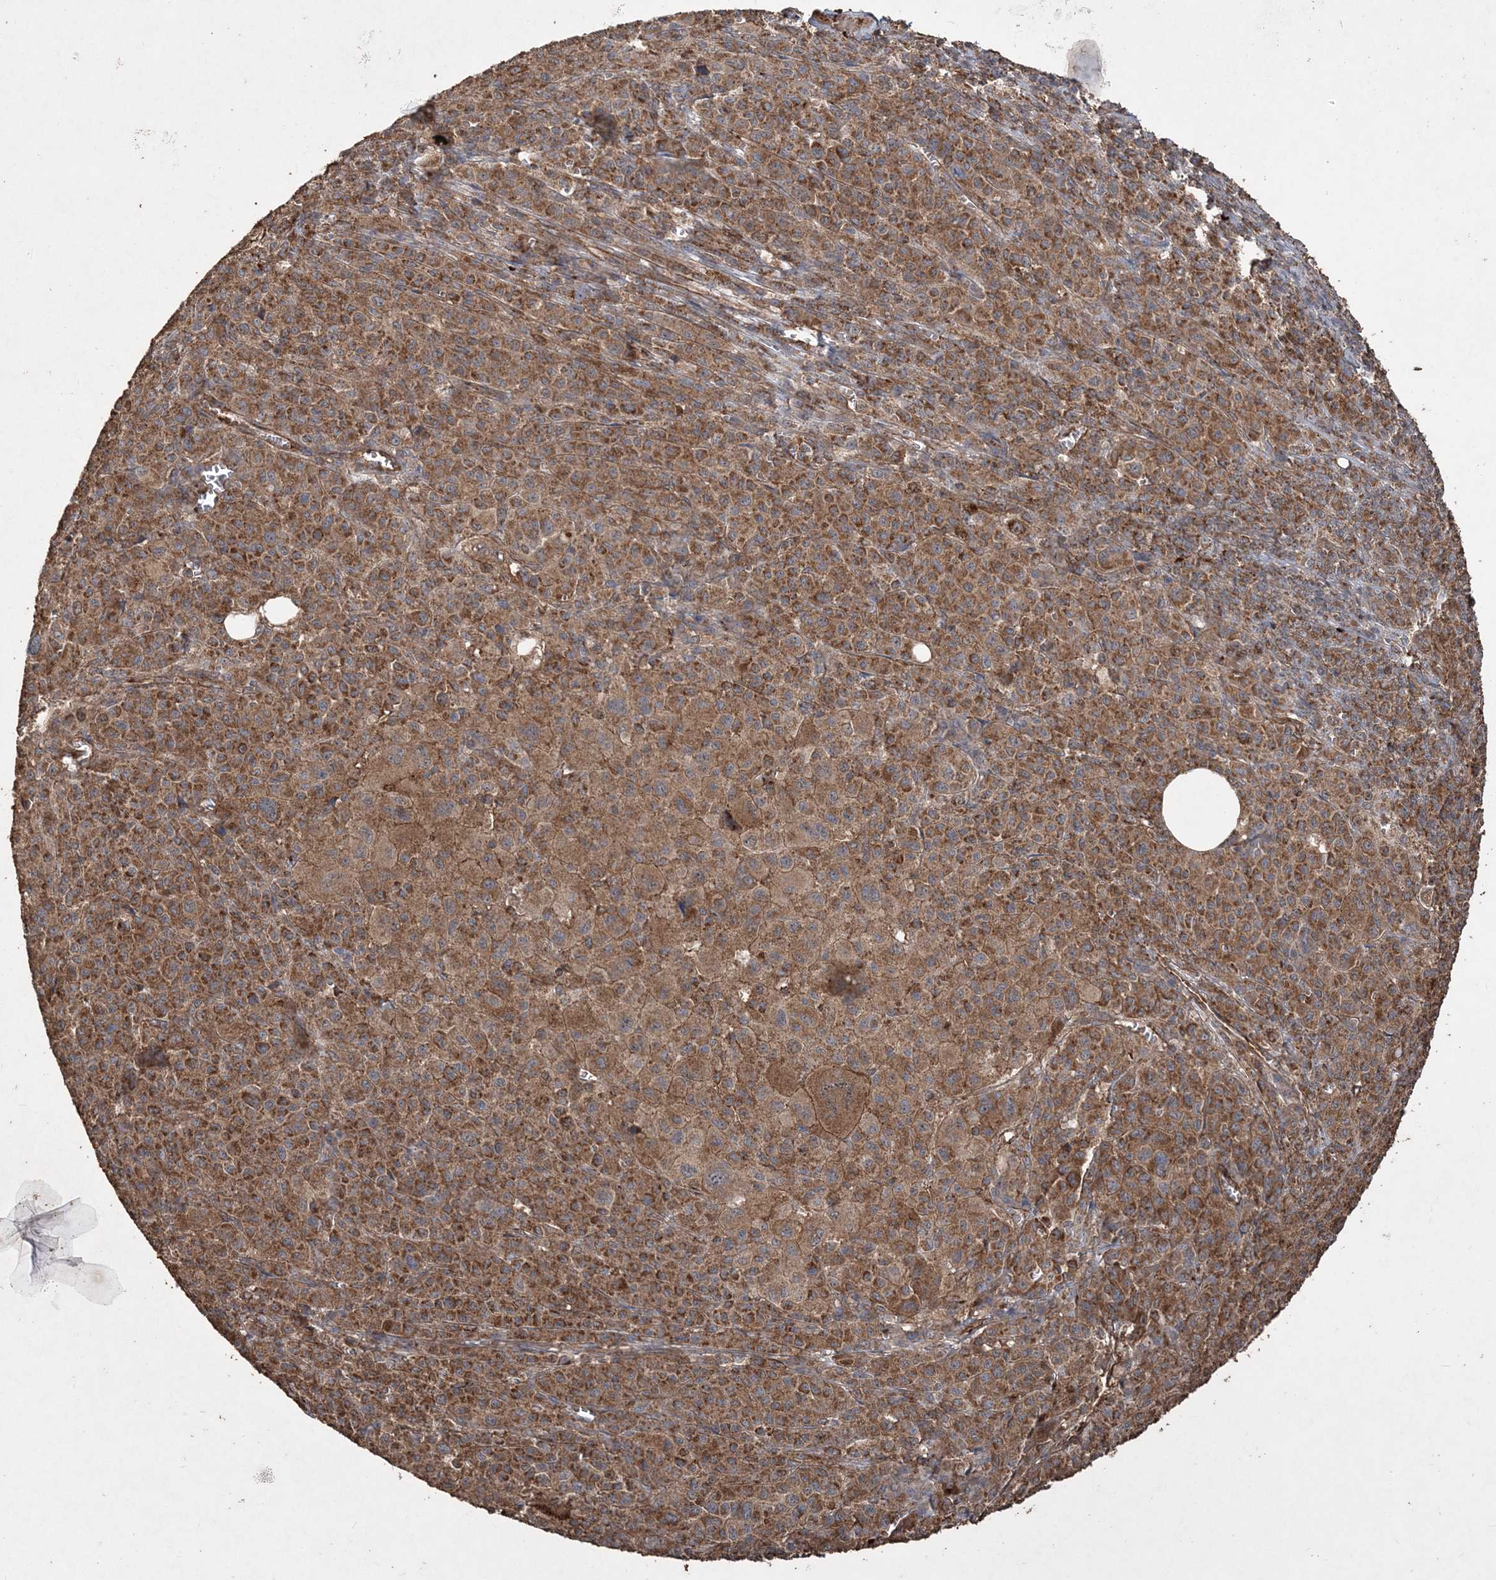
{"staining": {"intensity": "strong", "quantity": ">75%", "location": "cytoplasmic/membranous"}, "tissue": "melanoma", "cell_type": "Tumor cells", "image_type": "cancer", "snomed": [{"axis": "morphology", "description": "Malignant melanoma, Metastatic site"}, {"axis": "topography", "description": "Skin"}], "caption": "Immunohistochemical staining of malignant melanoma (metastatic site) reveals high levels of strong cytoplasmic/membranous protein expression in about >75% of tumor cells.", "gene": "TTC7A", "patient": {"sex": "female", "age": 74}}